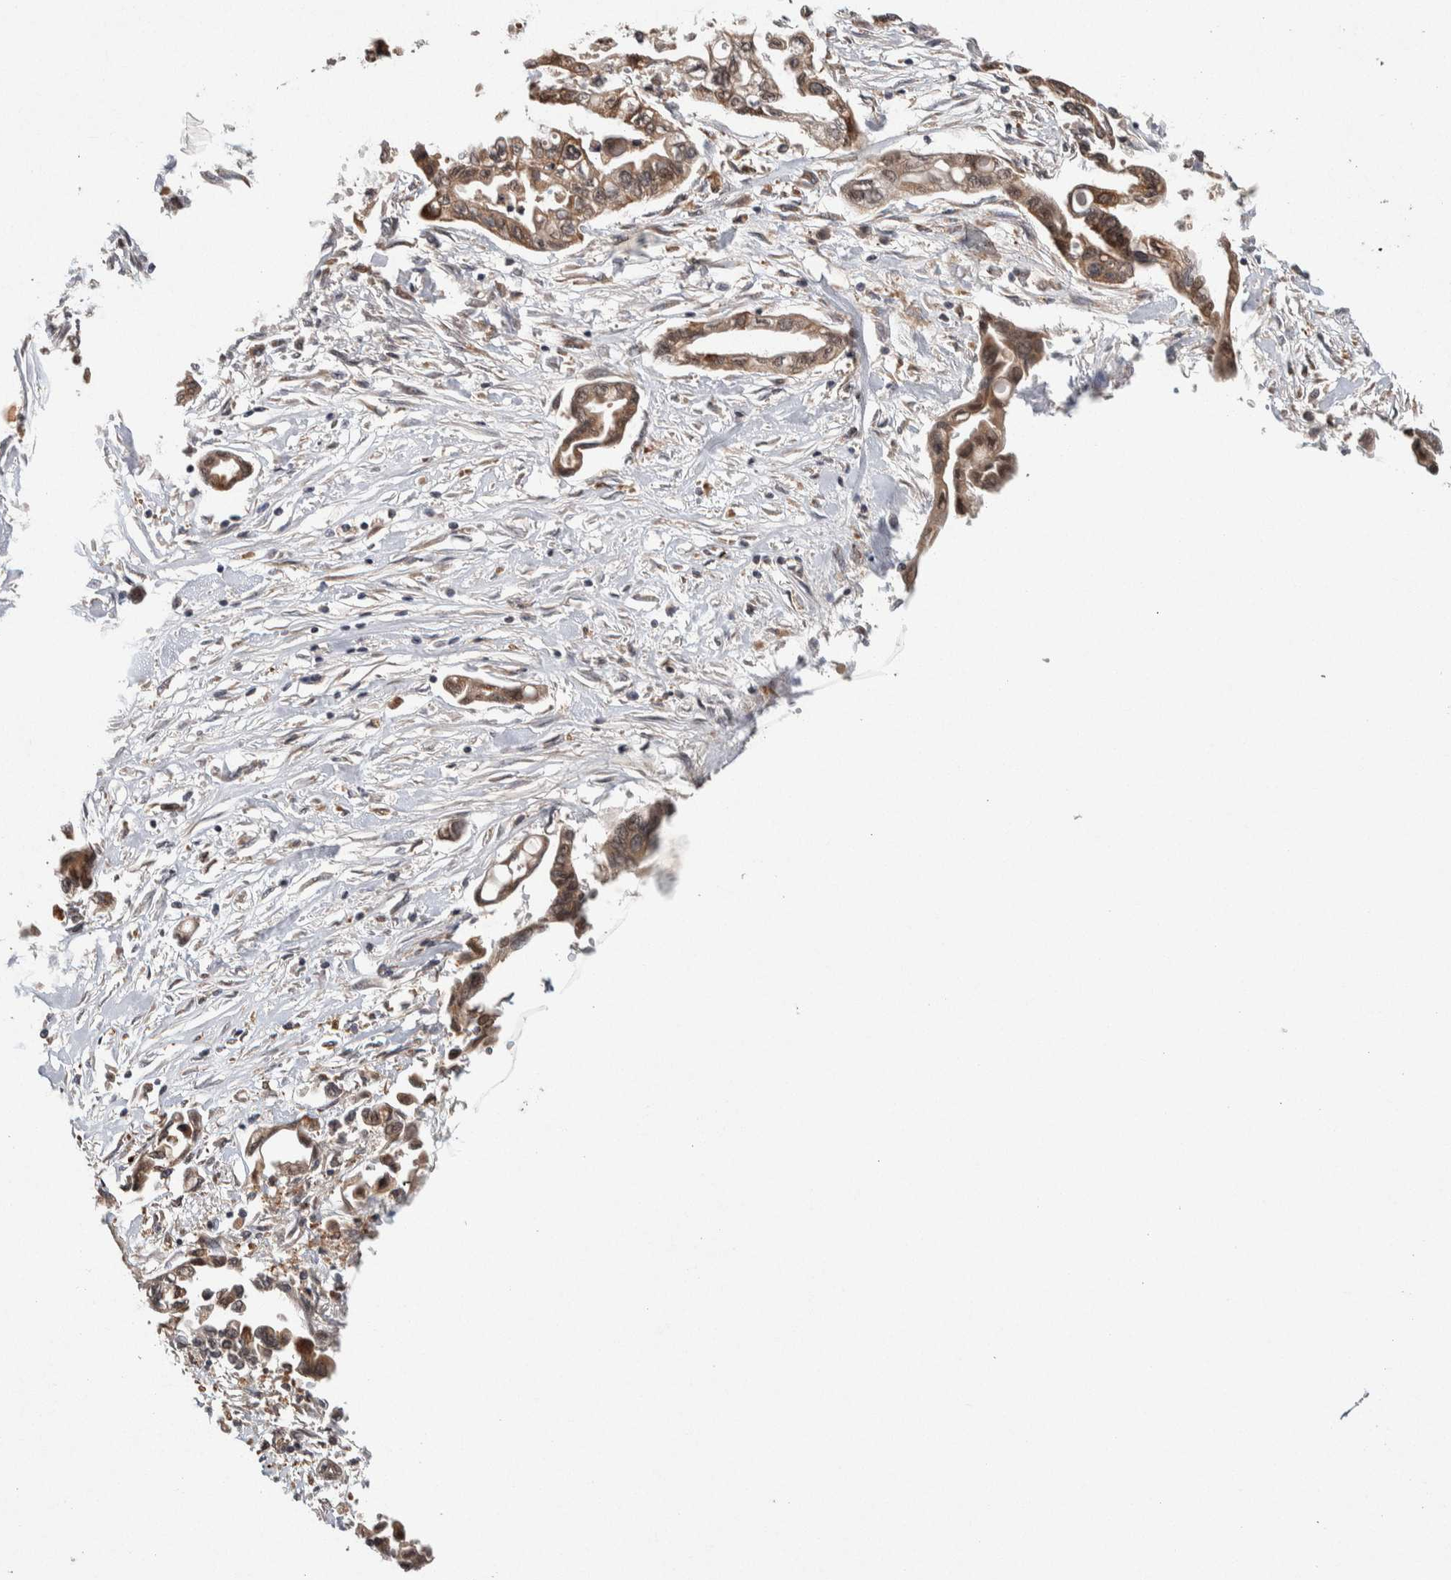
{"staining": {"intensity": "weak", "quantity": ">75%", "location": "cytoplasmic/membranous"}, "tissue": "pancreatic cancer", "cell_type": "Tumor cells", "image_type": "cancer", "snomed": [{"axis": "morphology", "description": "Adenocarcinoma, NOS"}, {"axis": "topography", "description": "Pancreas"}], "caption": "Human pancreatic cancer stained with a brown dye exhibits weak cytoplasmic/membranous positive staining in approximately >75% of tumor cells.", "gene": "KCNK1", "patient": {"sex": "female", "age": 57}}